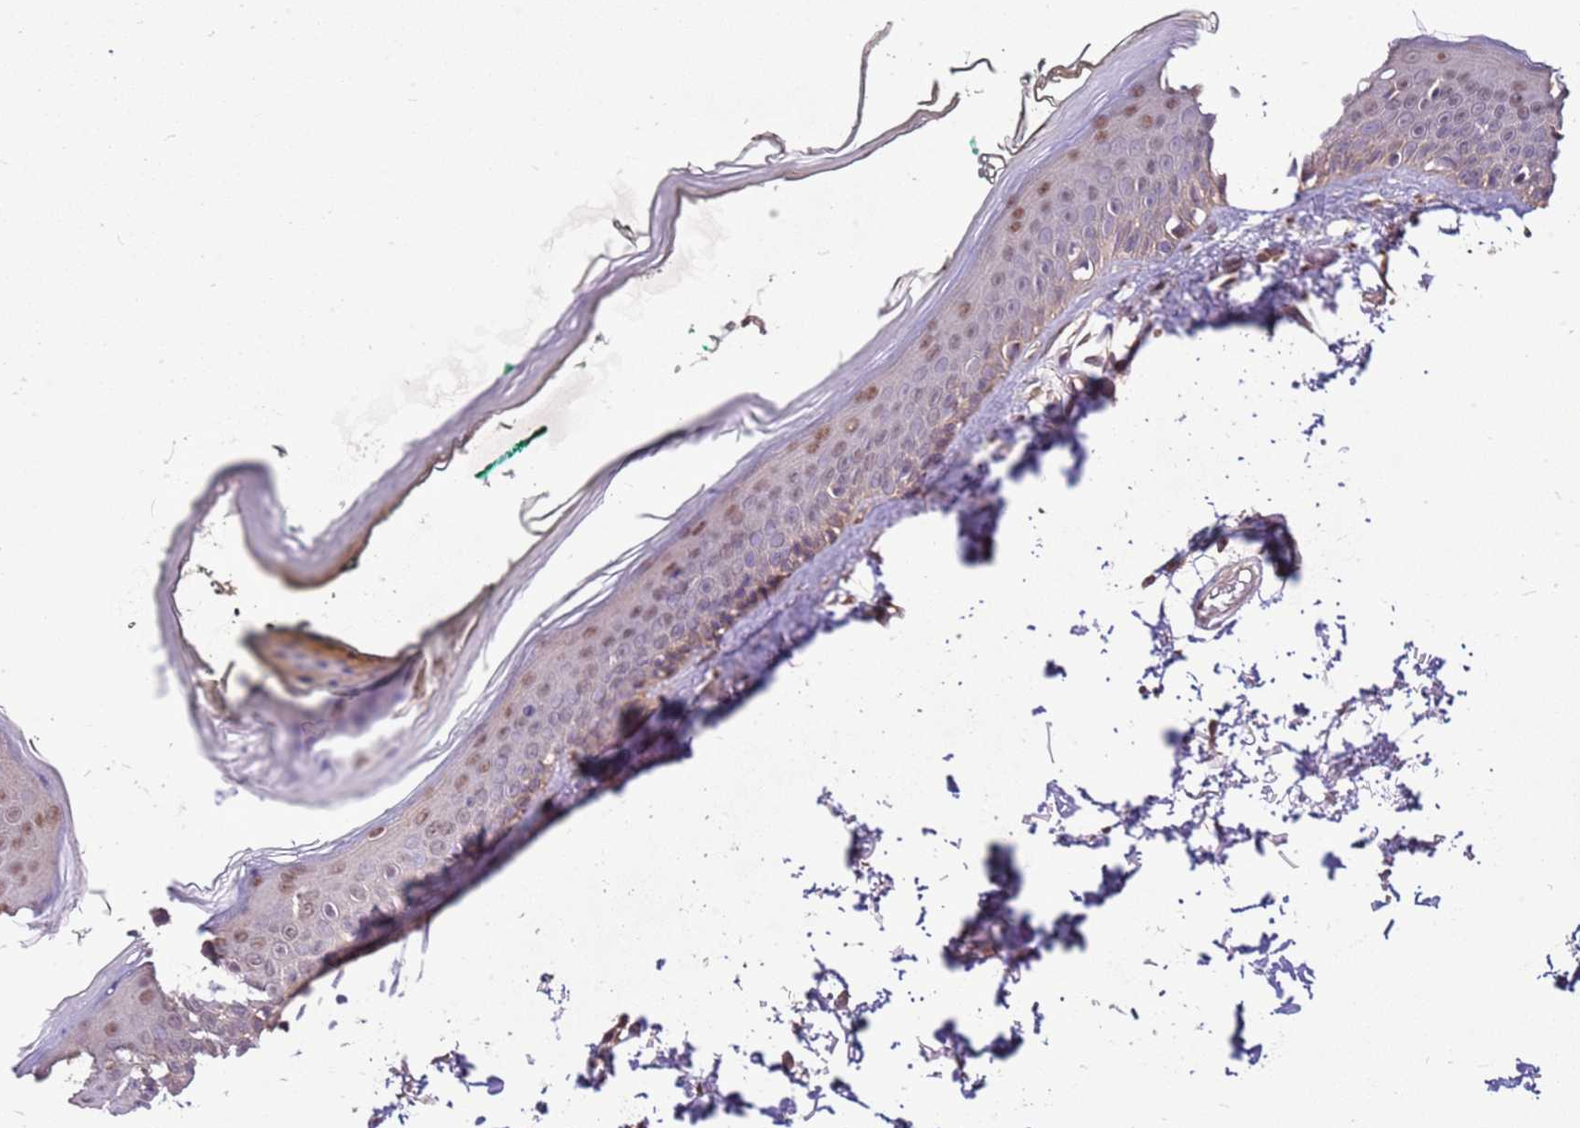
{"staining": {"intensity": "weak", "quantity": ">75%", "location": "cytoplasmic/membranous"}, "tissue": "skin", "cell_type": "Fibroblasts", "image_type": "normal", "snomed": [{"axis": "morphology", "description": "Normal tissue, NOS"}, {"axis": "topography", "description": "Skin"}], "caption": "Brown immunohistochemical staining in unremarkable human skin displays weak cytoplasmic/membranous positivity in approximately >75% of fibroblasts.", "gene": "BBS5", "patient": {"sex": "male", "age": 62}}